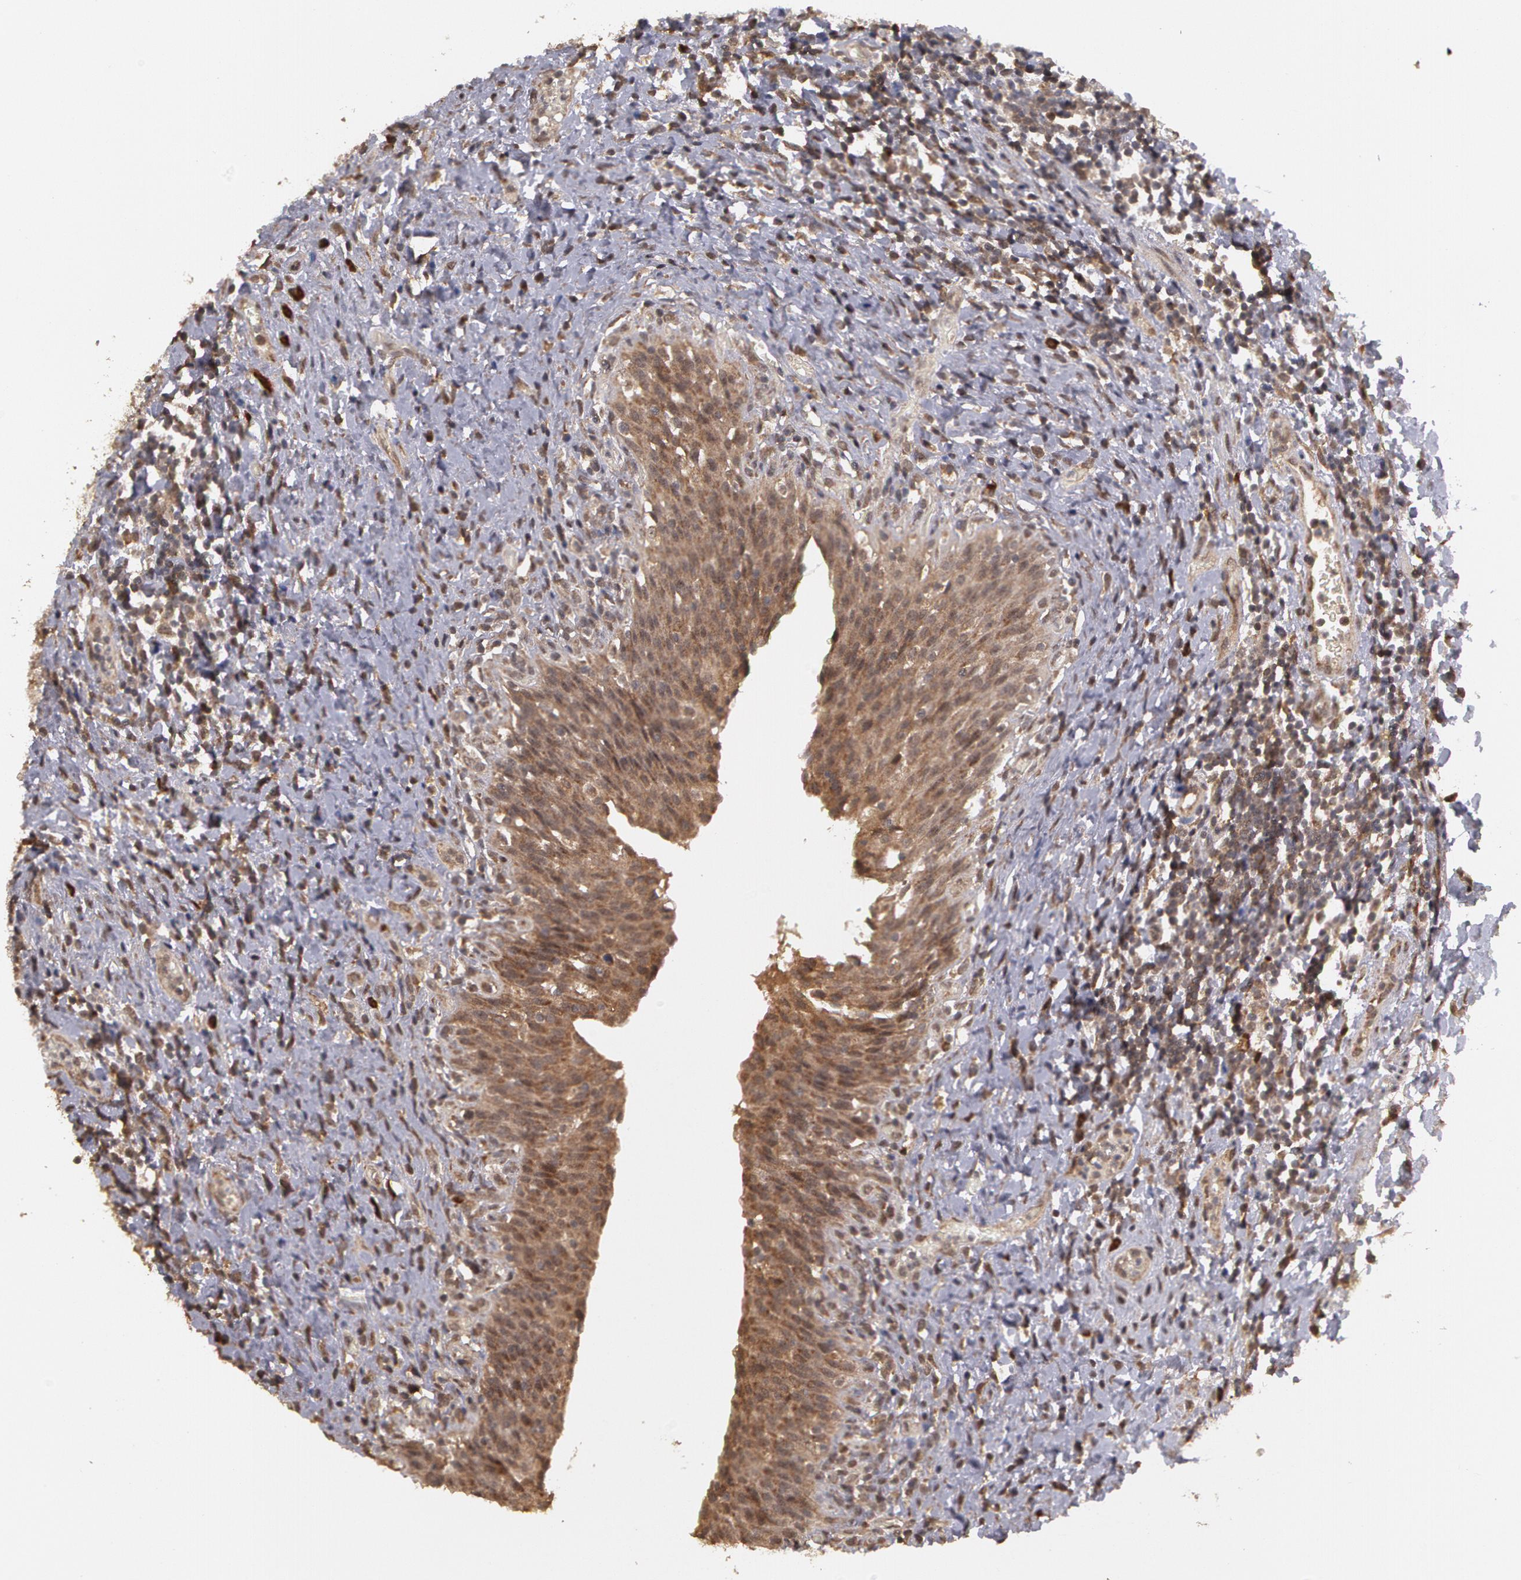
{"staining": {"intensity": "strong", "quantity": ">75%", "location": "cytoplasmic/membranous"}, "tissue": "urinary bladder", "cell_type": "Urothelial cells", "image_type": "normal", "snomed": [{"axis": "morphology", "description": "Normal tissue, NOS"}, {"axis": "topography", "description": "Urinary bladder"}], "caption": "Urothelial cells display strong cytoplasmic/membranous staining in approximately >75% of cells in normal urinary bladder.", "gene": "GLIS1", "patient": {"sex": "male", "age": 51}}